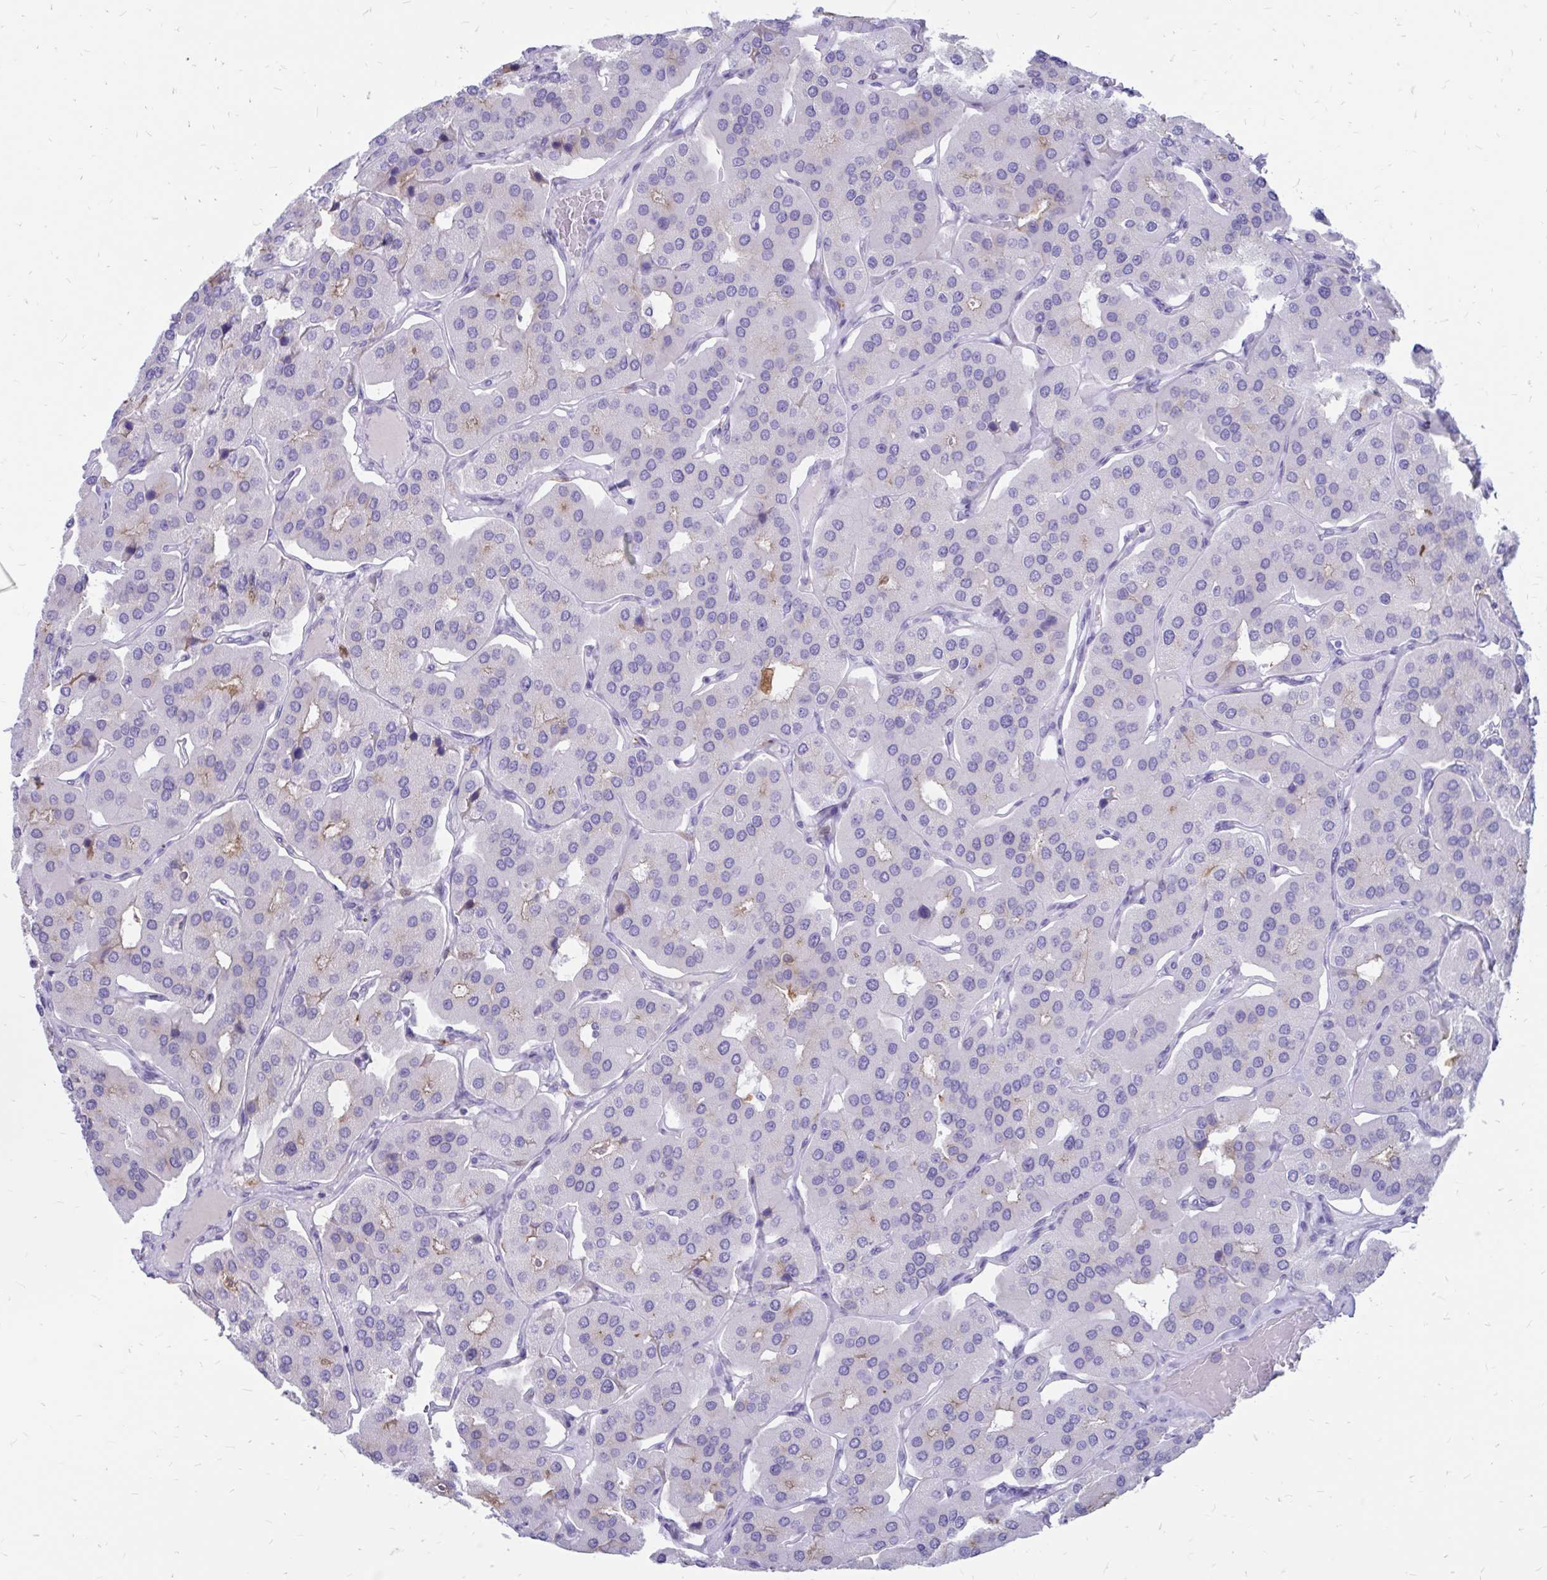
{"staining": {"intensity": "negative", "quantity": "none", "location": "none"}, "tissue": "parathyroid gland", "cell_type": "Glandular cells", "image_type": "normal", "snomed": [{"axis": "morphology", "description": "Normal tissue, NOS"}, {"axis": "morphology", "description": "Adenoma, NOS"}, {"axis": "topography", "description": "Parathyroid gland"}], "caption": "High power microscopy image of an IHC image of normal parathyroid gland, revealing no significant expression in glandular cells. (DAB IHC with hematoxylin counter stain).", "gene": "IGSF5", "patient": {"sex": "female", "age": 86}}